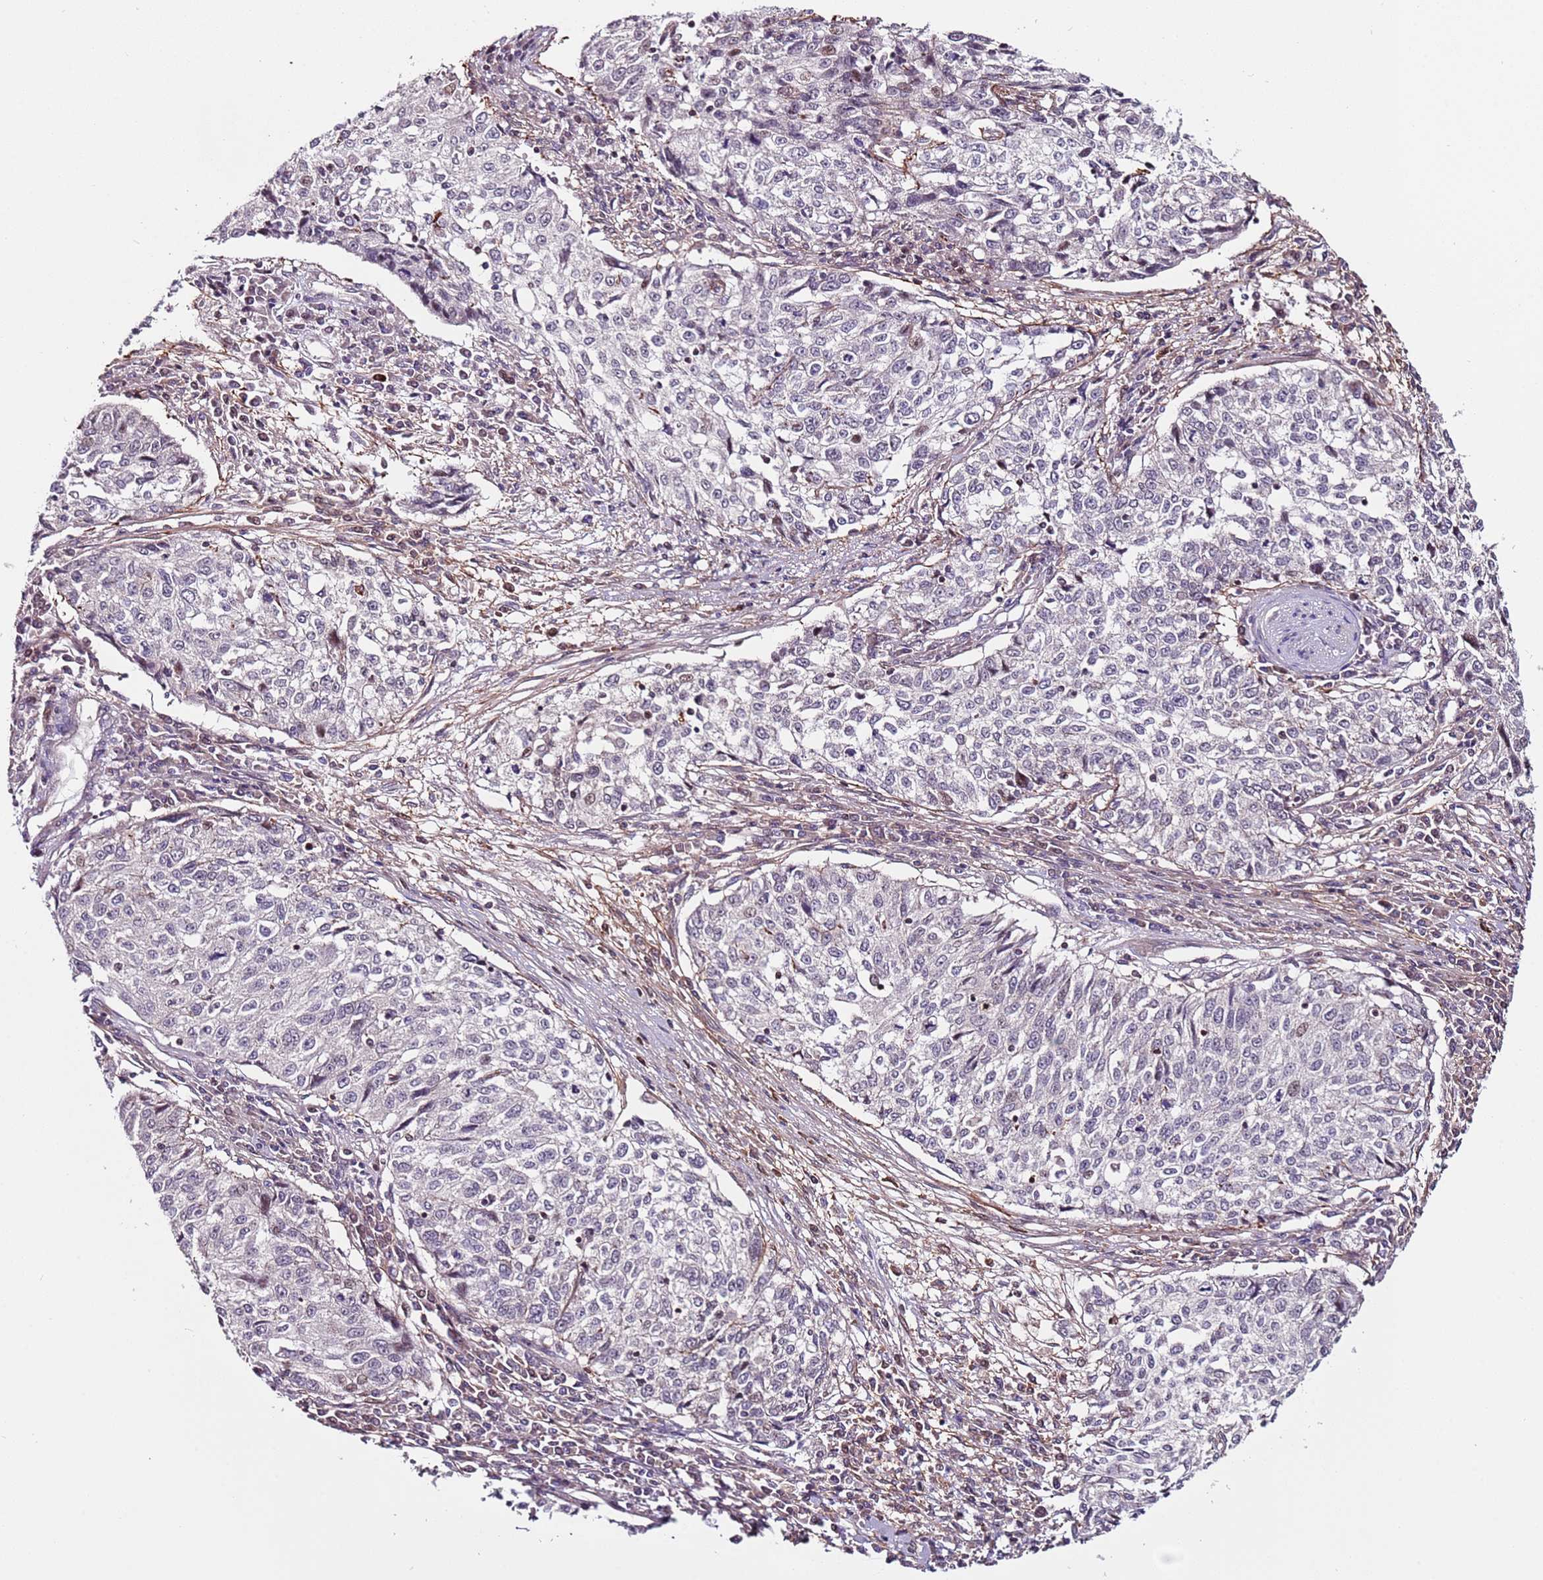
{"staining": {"intensity": "negative", "quantity": "none", "location": "none"}, "tissue": "cervical cancer", "cell_type": "Tumor cells", "image_type": "cancer", "snomed": [{"axis": "morphology", "description": "Squamous cell carcinoma, NOS"}, {"axis": "topography", "description": "Cervix"}], "caption": "Cervical cancer was stained to show a protein in brown. There is no significant staining in tumor cells. (DAB immunohistochemistry with hematoxylin counter stain).", "gene": "MTG2", "patient": {"sex": "female", "age": 57}}